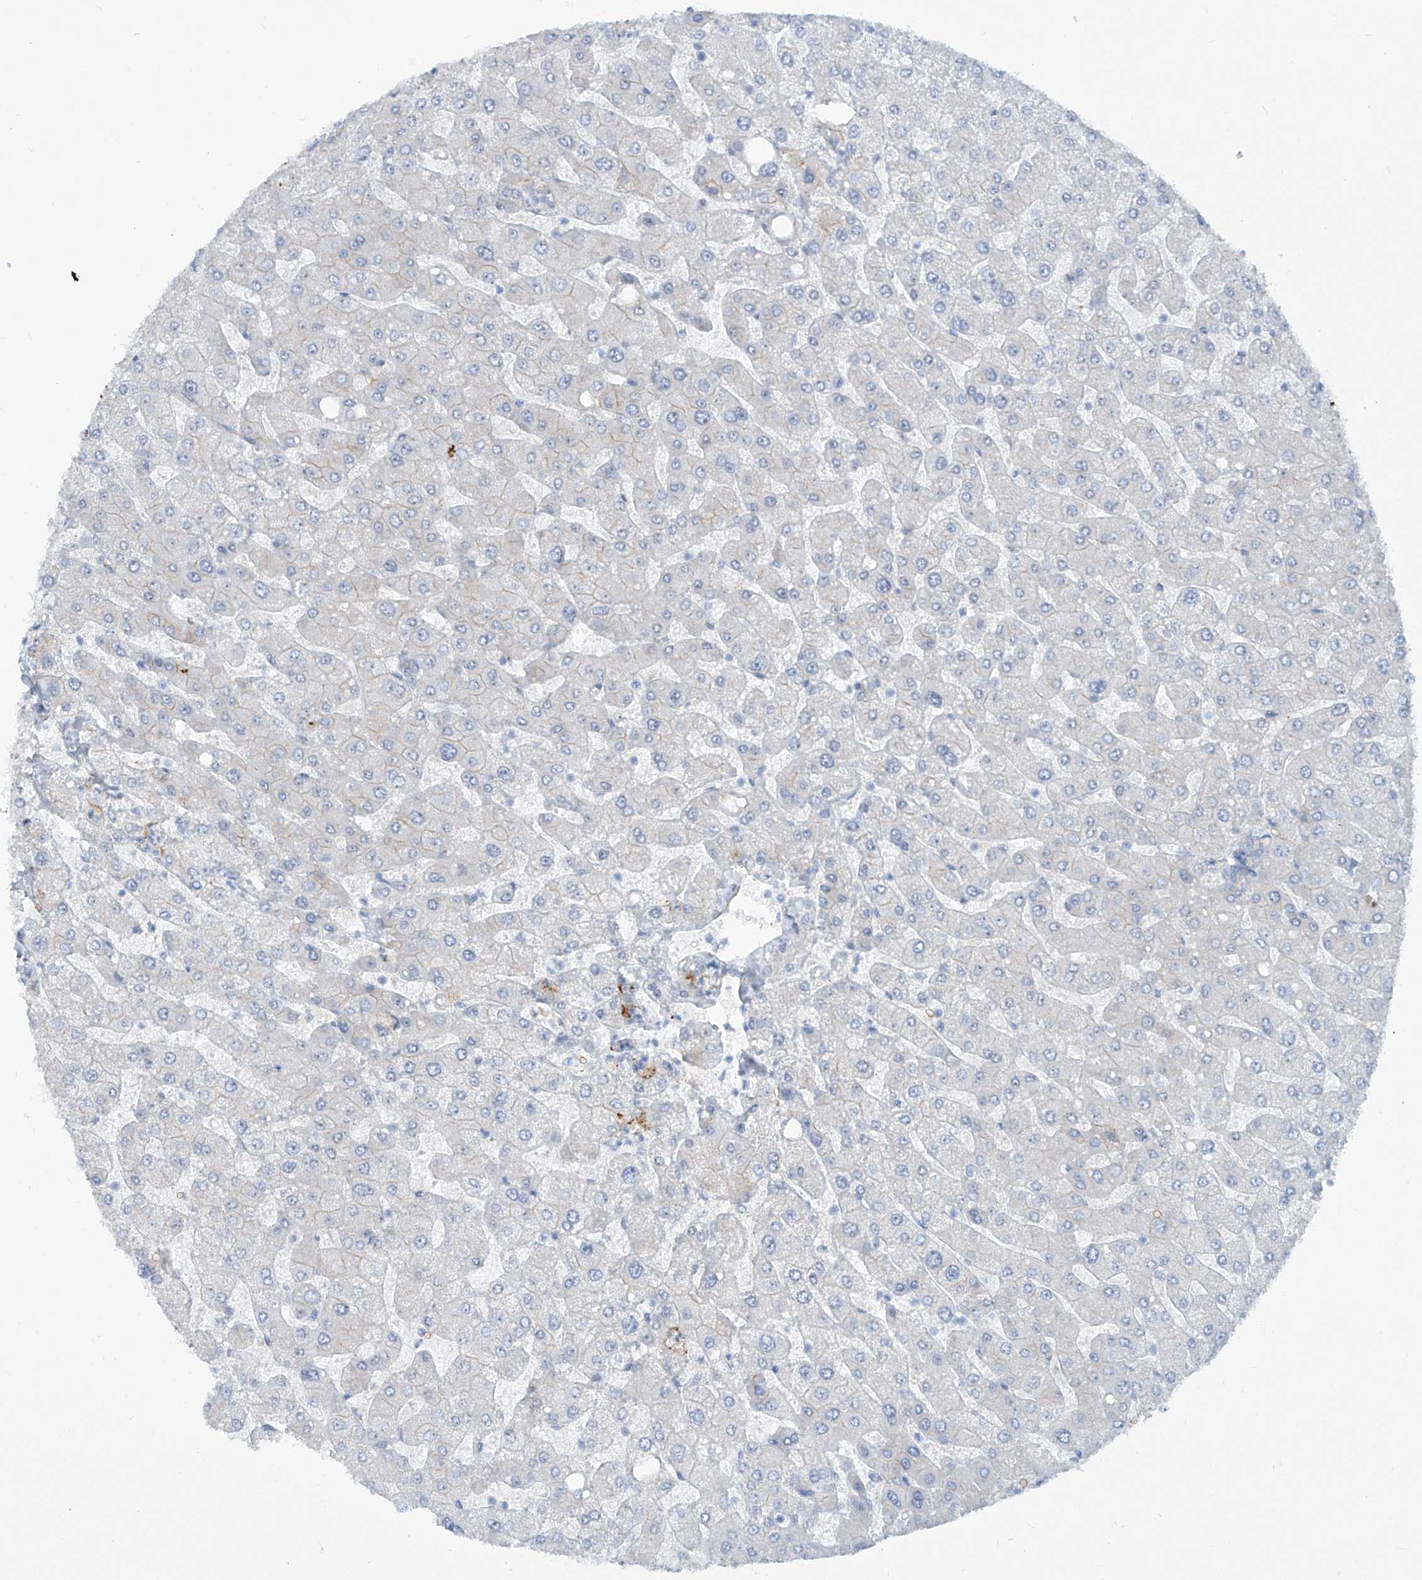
{"staining": {"intensity": "negative", "quantity": "none", "location": "none"}, "tissue": "liver", "cell_type": "Cholangiocytes", "image_type": "normal", "snomed": [{"axis": "morphology", "description": "Normal tissue, NOS"}, {"axis": "topography", "description": "Liver"}], "caption": "IHC histopathology image of normal liver: human liver stained with DAB (3,3'-diaminobenzidine) shows no significant protein staining in cholangiocytes. (Brightfield microscopy of DAB immunohistochemistry (IHC) at high magnification).", "gene": "ZNF490", "patient": {"sex": "male", "age": 55}}